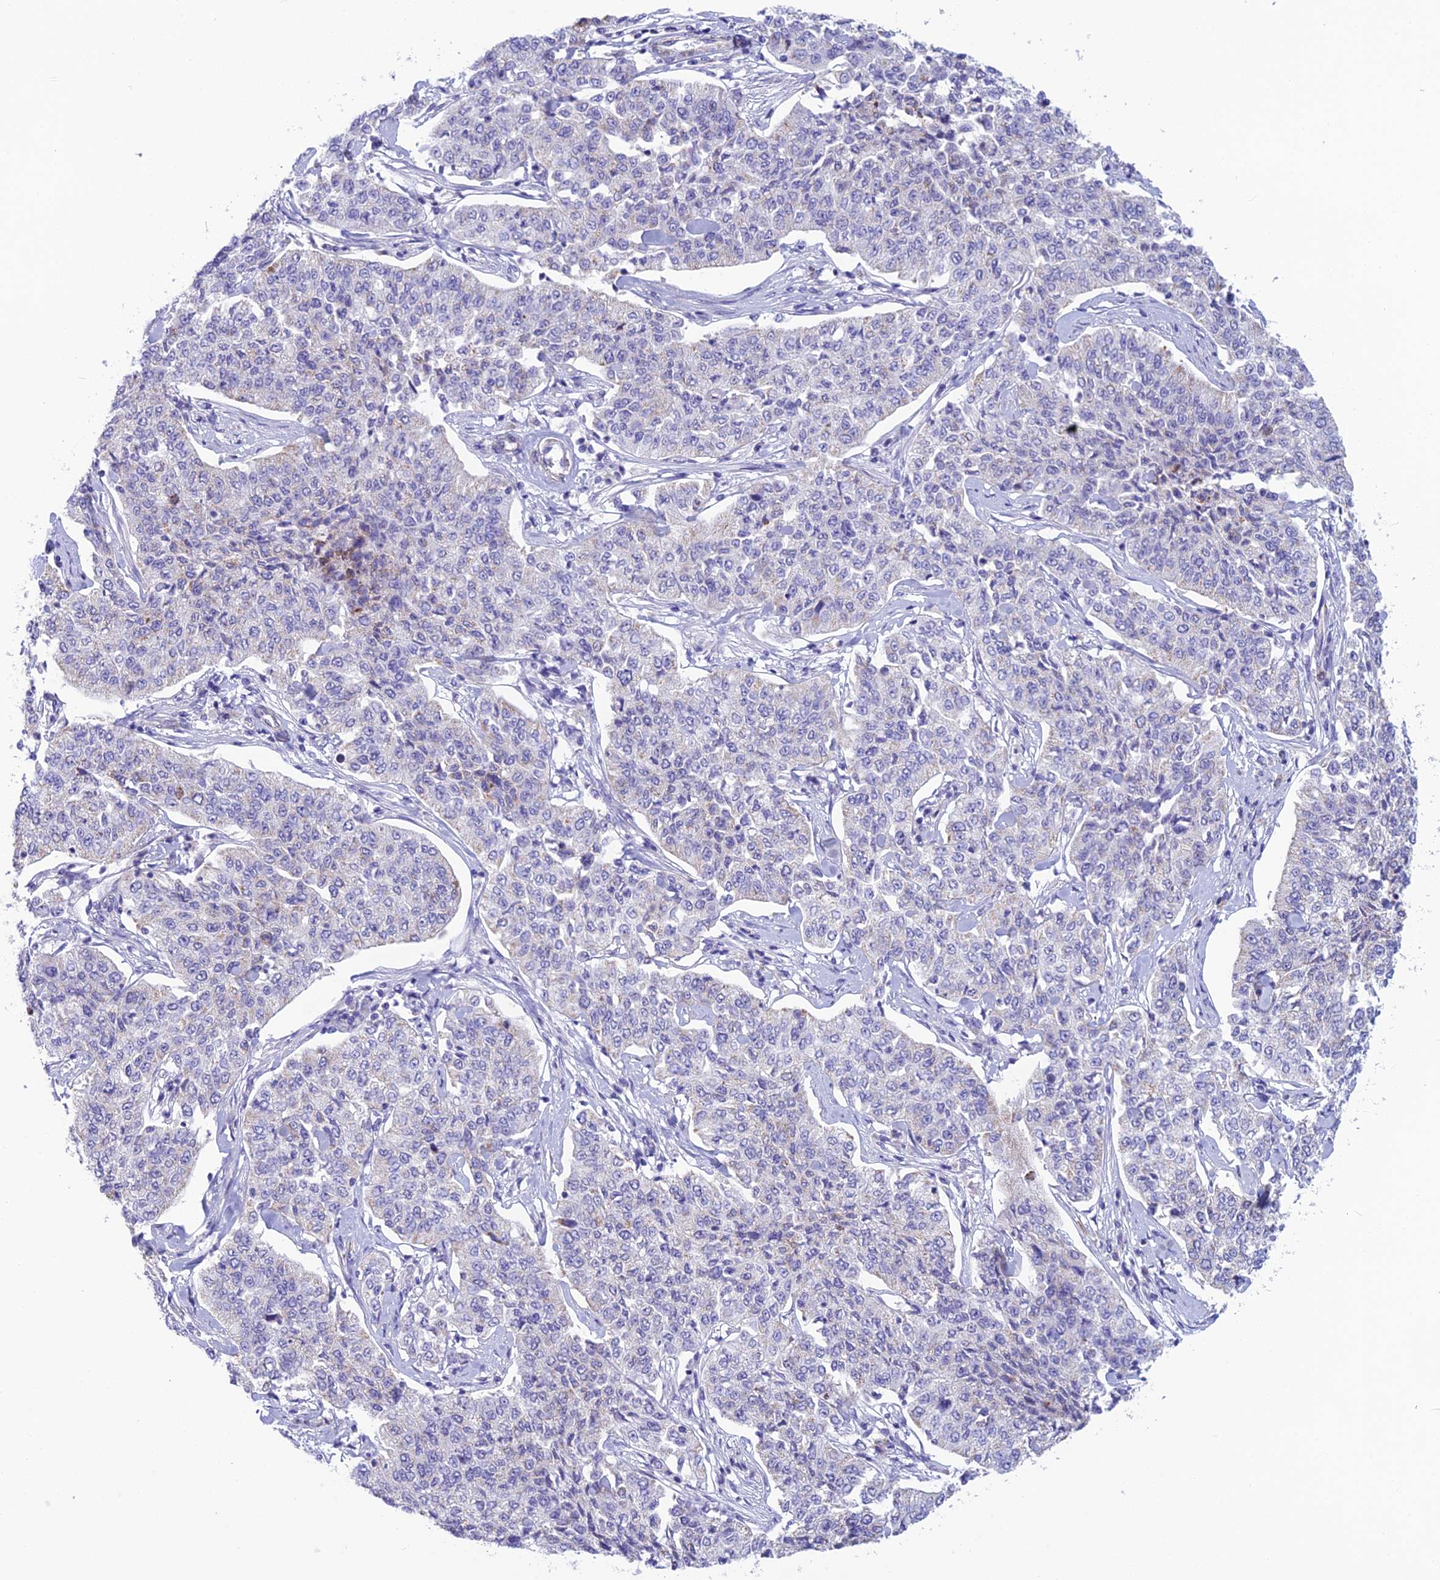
{"staining": {"intensity": "negative", "quantity": "none", "location": "none"}, "tissue": "cervical cancer", "cell_type": "Tumor cells", "image_type": "cancer", "snomed": [{"axis": "morphology", "description": "Squamous cell carcinoma, NOS"}, {"axis": "topography", "description": "Cervix"}], "caption": "Micrograph shows no significant protein expression in tumor cells of cervical squamous cell carcinoma.", "gene": "POMGNT1", "patient": {"sex": "female", "age": 35}}